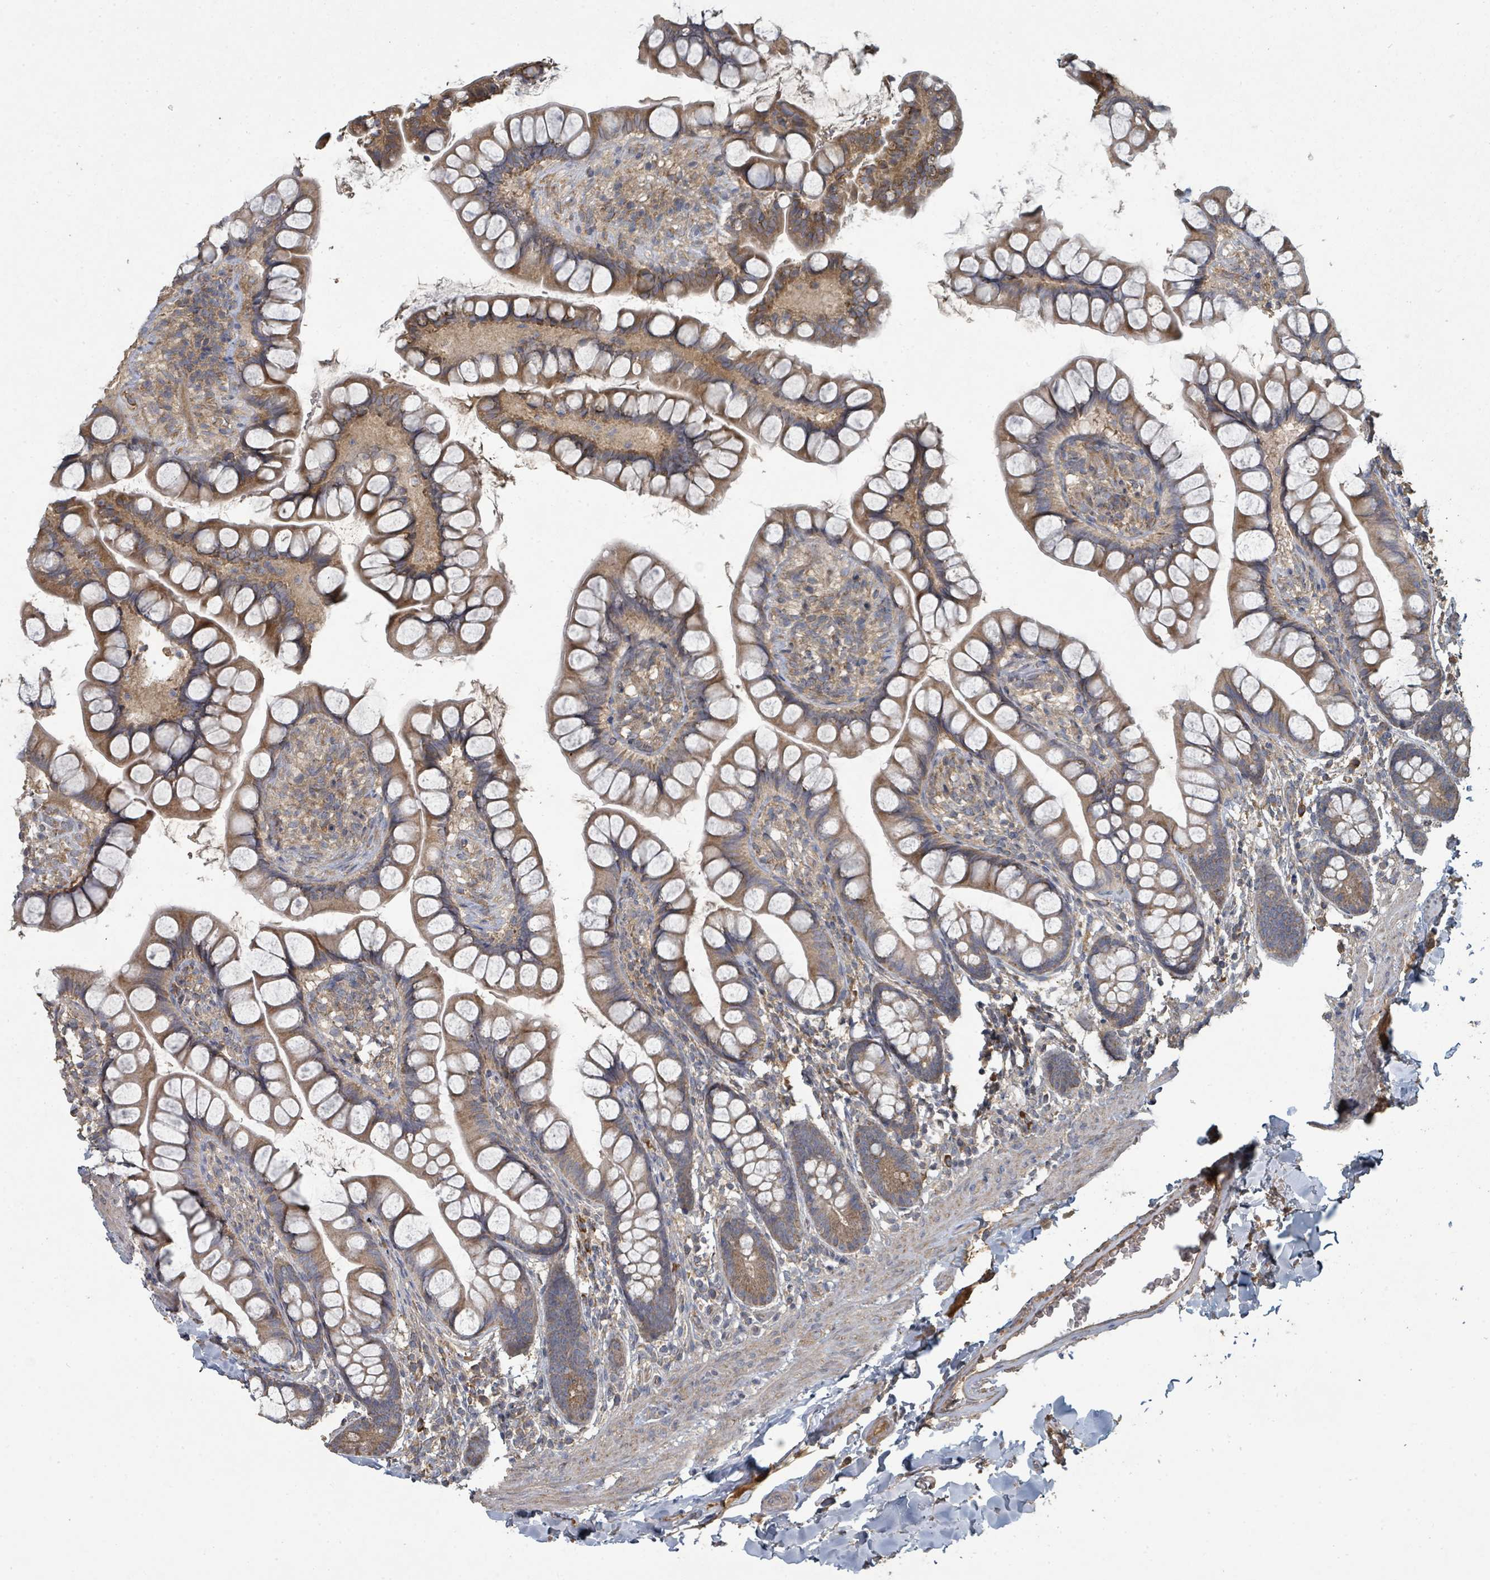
{"staining": {"intensity": "moderate", "quantity": ">75%", "location": "cytoplasmic/membranous"}, "tissue": "small intestine", "cell_type": "Glandular cells", "image_type": "normal", "snomed": [{"axis": "morphology", "description": "Normal tissue, NOS"}, {"axis": "topography", "description": "Small intestine"}], "caption": "This is a micrograph of IHC staining of normal small intestine, which shows moderate staining in the cytoplasmic/membranous of glandular cells.", "gene": "WDFY1", "patient": {"sex": "male", "age": 70}}